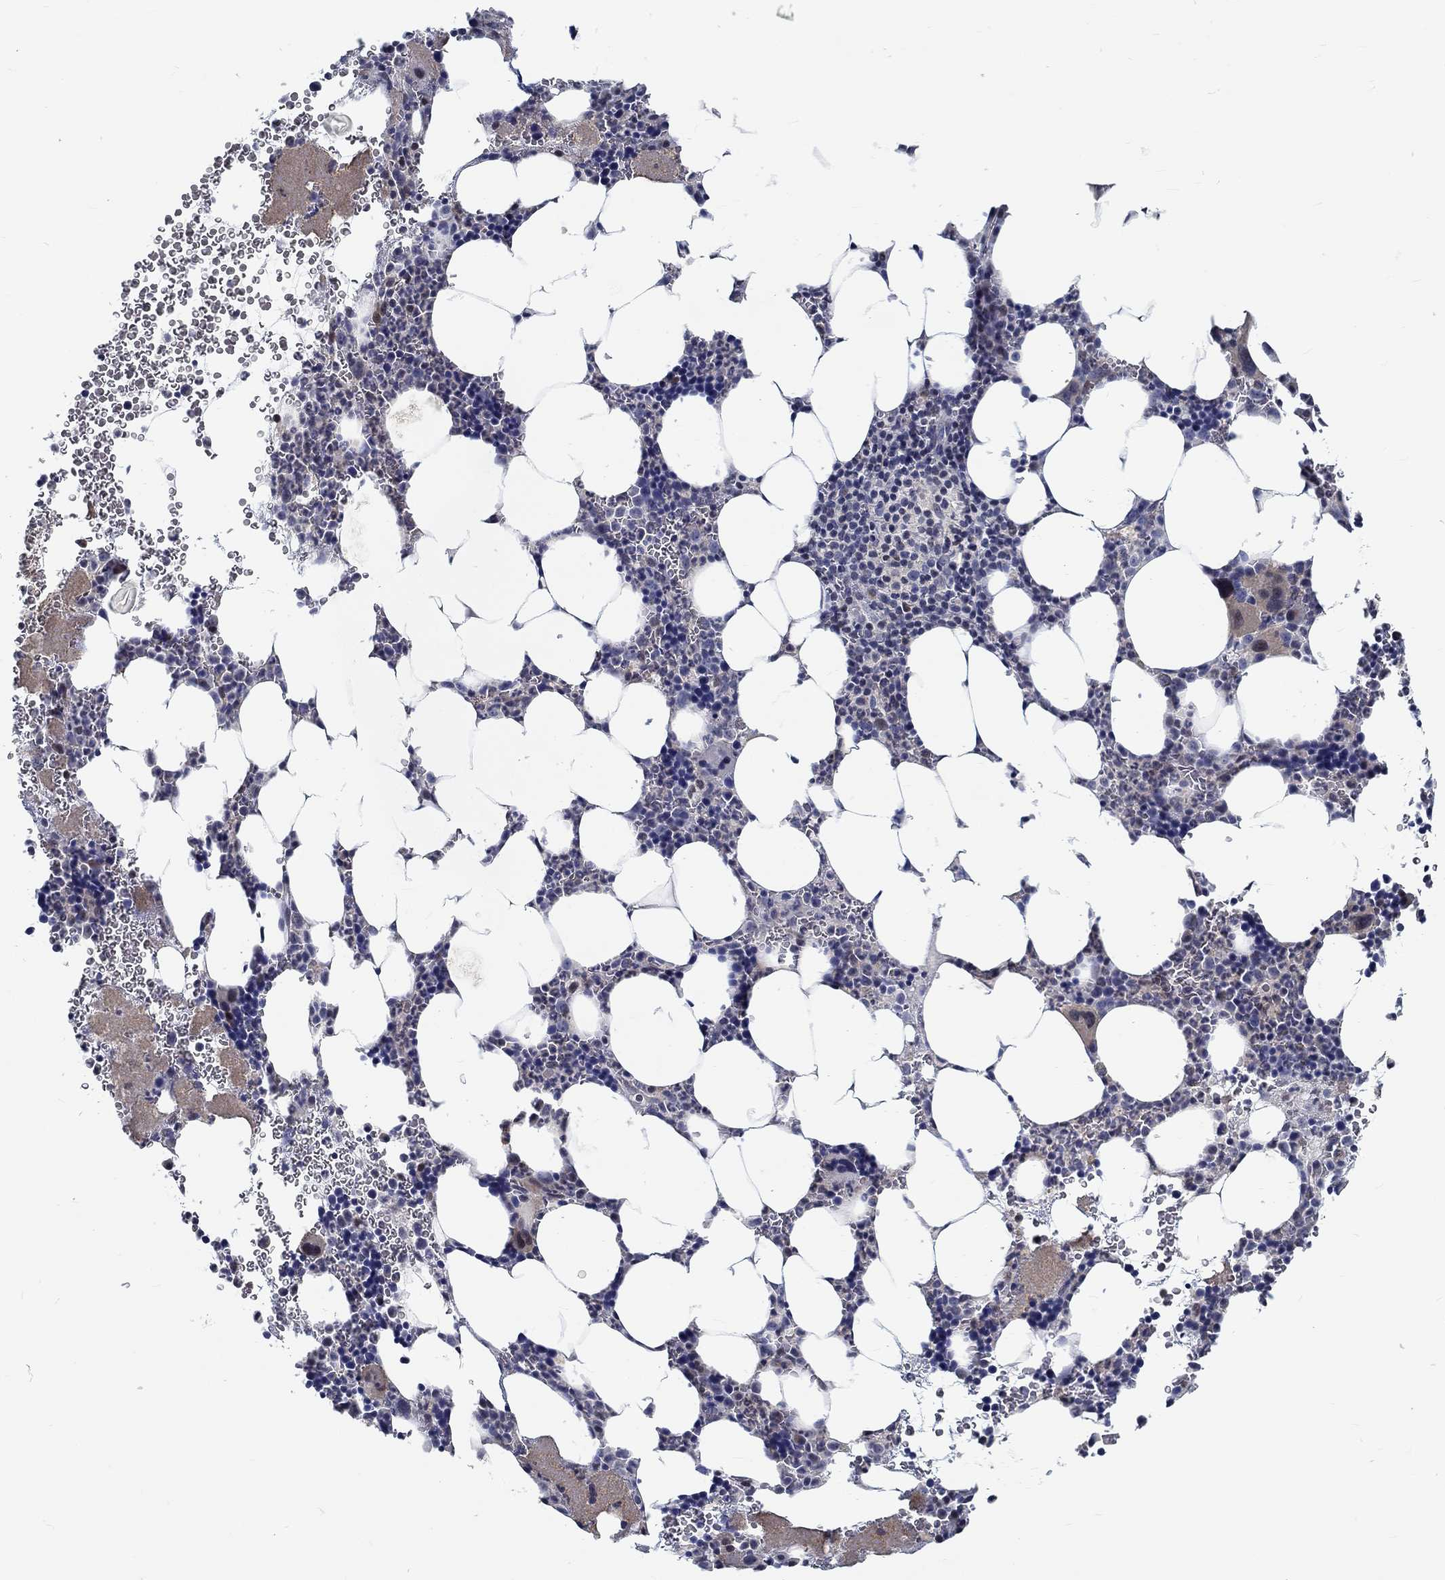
{"staining": {"intensity": "negative", "quantity": "none", "location": "none"}, "tissue": "bone marrow", "cell_type": "Hematopoietic cells", "image_type": "normal", "snomed": [{"axis": "morphology", "description": "Normal tissue, NOS"}, {"axis": "topography", "description": "Bone marrow"}], "caption": "Benign bone marrow was stained to show a protein in brown. There is no significant positivity in hematopoietic cells. (DAB immunohistochemistry (IHC), high magnification).", "gene": "MYBPC1", "patient": {"sex": "male", "age": 44}}